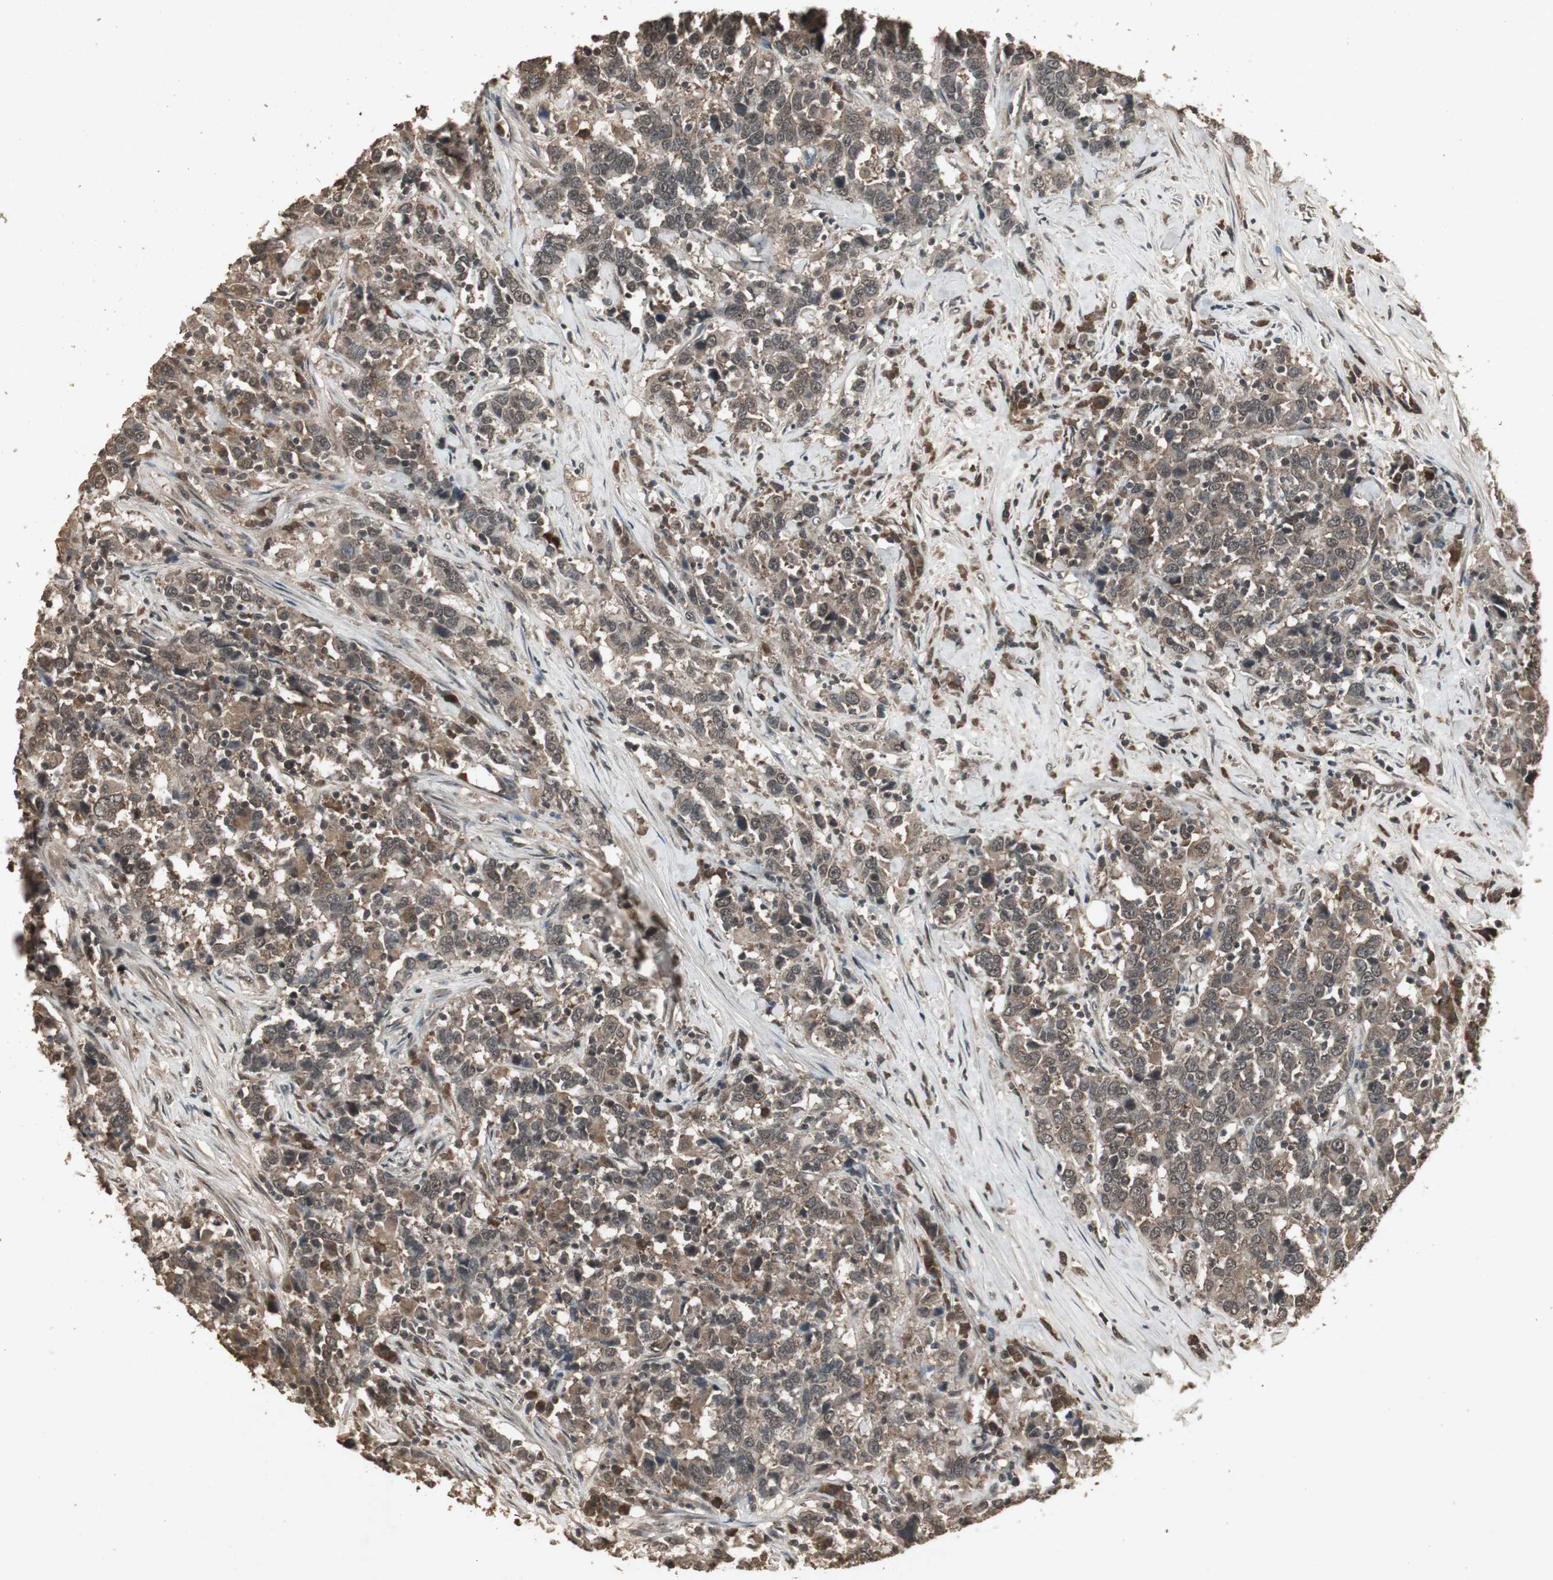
{"staining": {"intensity": "moderate", "quantity": ">75%", "location": "cytoplasmic/membranous,nuclear"}, "tissue": "urothelial cancer", "cell_type": "Tumor cells", "image_type": "cancer", "snomed": [{"axis": "morphology", "description": "Urothelial carcinoma, High grade"}, {"axis": "topography", "description": "Urinary bladder"}], "caption": "The image demonstrates immunohistochemical staining of urothelial cancer. There is moderate cytoplasmic/membranous and nuclear positivity is appreciated in approximately >75% of tumor cells.", "gene": "EMX1", "patient": {"sex": "male", "age": 61}}